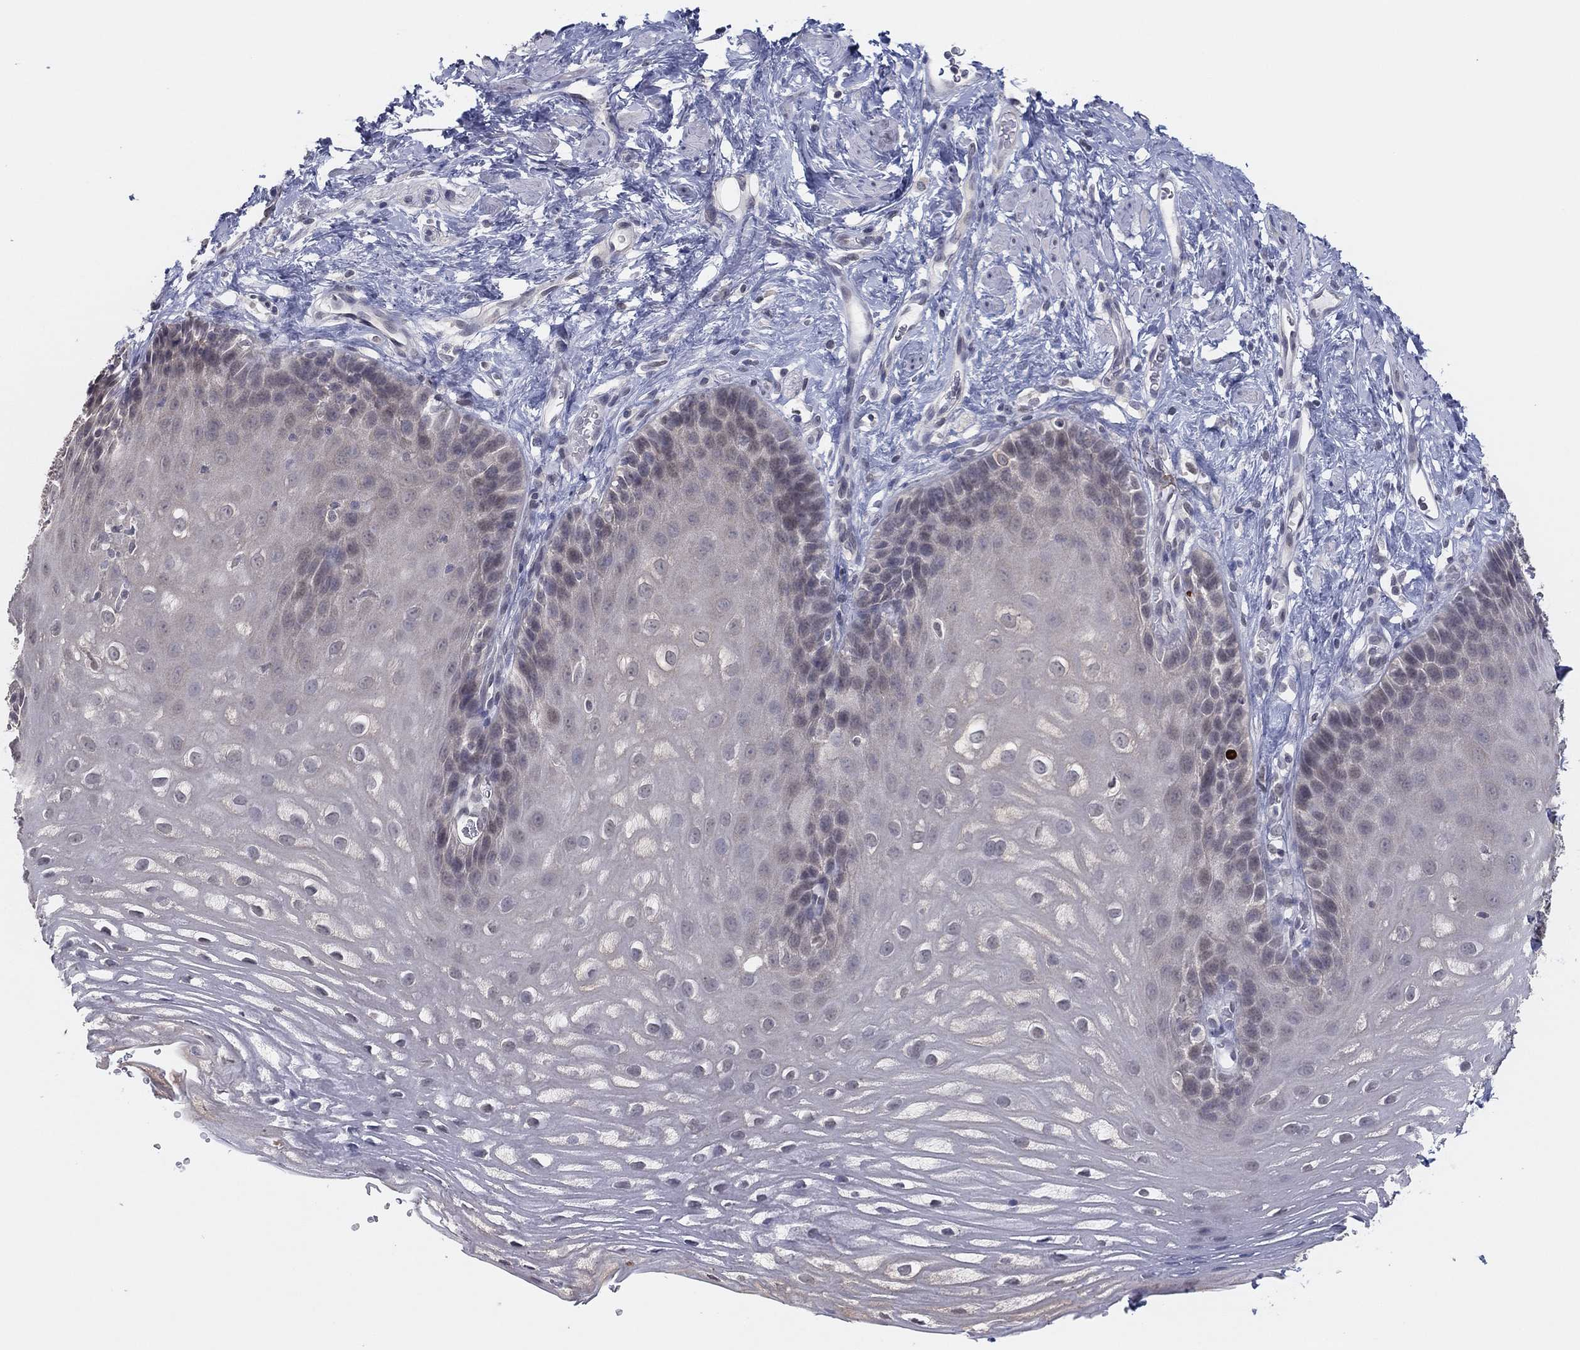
{"staining": {"intensity": "weak", "quantity": "25%-75%", "location": "cytoplasmic/membranous"}, "tissue": "esophagus", "cell_type": "Squamous epithelial cells", "image_type": "normal", "snomed": [{"axis": "morphology", "description": "Normal tissue, NOS"}, {"axis": "topography", "description": "Esophagus"}], "caption": "Esophagus stained with immunohistochemistry exhibits weak cytoplasmic/membranous staining in about 25%-75% of squamous epithelial cells. (brown staining indicates protein expression, while blue staining denotes nuclei).", "gene": "SLC22A2", "patient": {"sex": "male", "age": 64}}